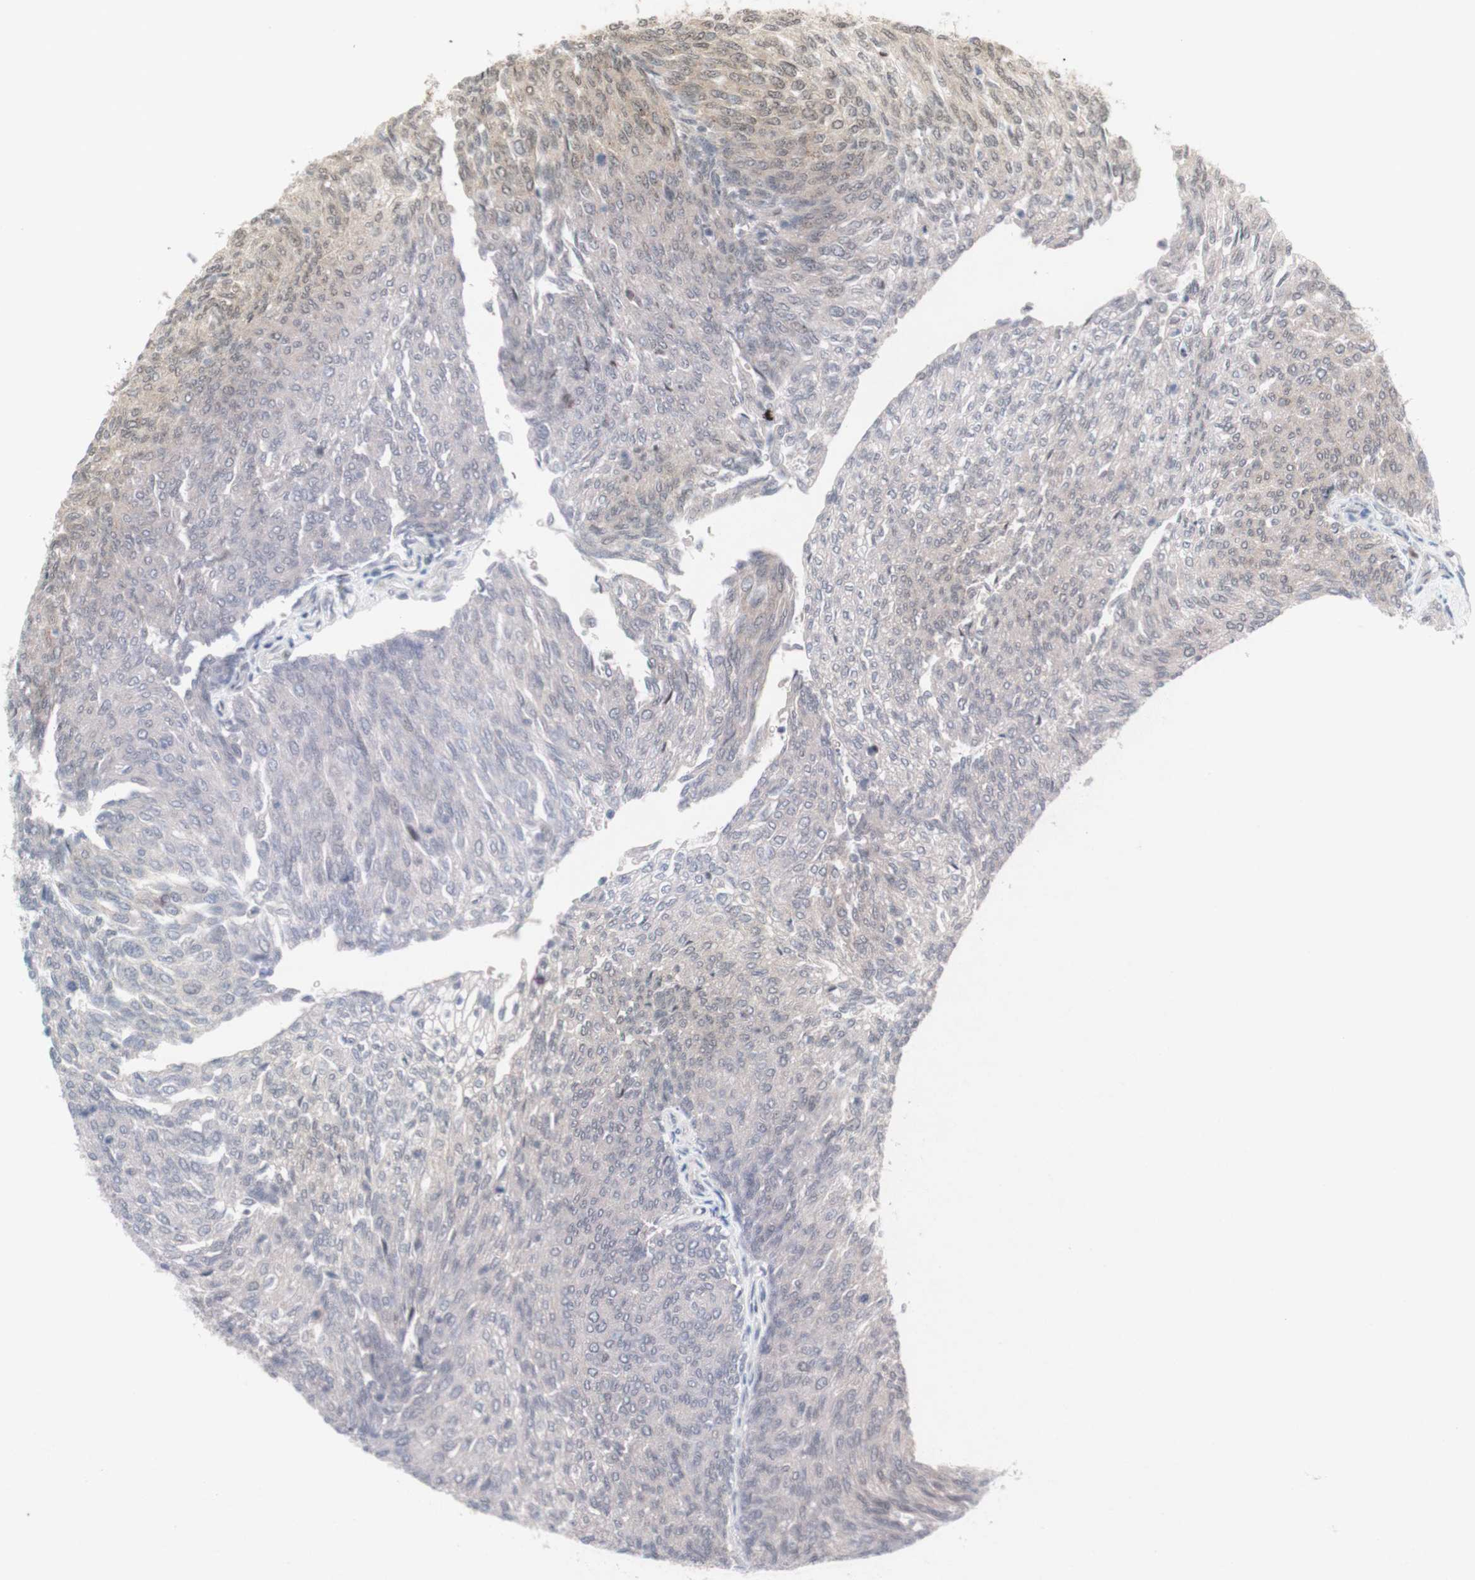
{"staining": {"intensity": "weak", "quantity": ">75%", "location": "cytoplasmic/membranous"}, "tissue": "urothelial cancer", "cell_type": "Tumor cells", "image_type": "cancer", "snomed": [{"axis": "morphology", "description": "Urothelial carcinoma, Low grade"}, {"axis": "topography", "description": "Urinary bladder"}], "caption": "Urothelial carcinoma (low-grade) tissue displays weak cytoplasmic/membranous expression in approximately >75% of tumor cells, visualized by immunohistochemistry.", "gene": "CYLD", "patient": {"sex": "female", "age": 79}}